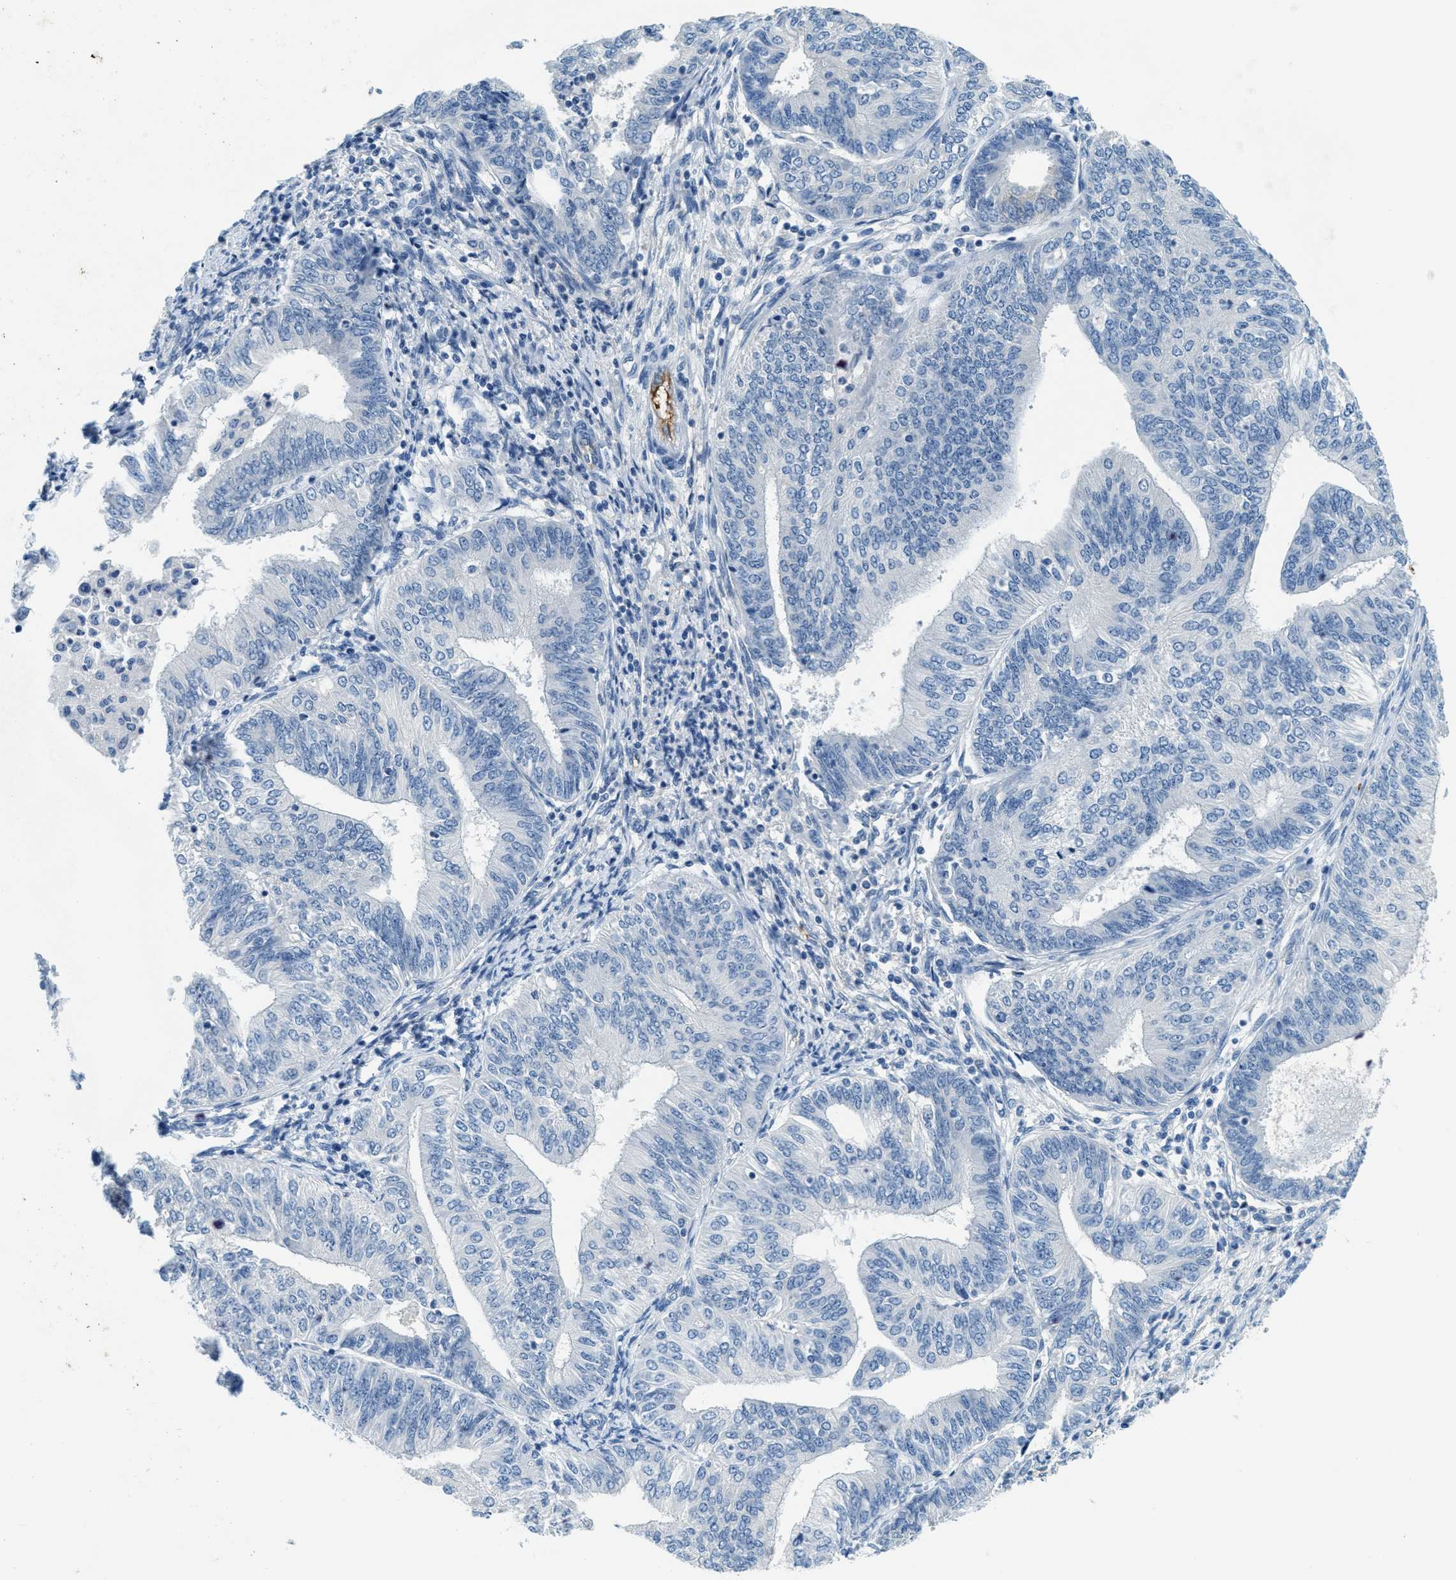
{"staining": {"intensity": "negative", "quantity": "none", "location": "none"}, "tissue": "endometrial cancer", "cell_type": "Tumor cells", "image_type": "cancer", "snomed": [{"axis": "morphology", "description": "Adenocarcinoma, NOS"}, {"axis": "topography", "description": "Endometrium"}], "caption": "There is no significant expression in tumor cells of endometrial adenocarcinoma.", "gene": "A2M", "patient": {"sex": "female", "age": 58}}